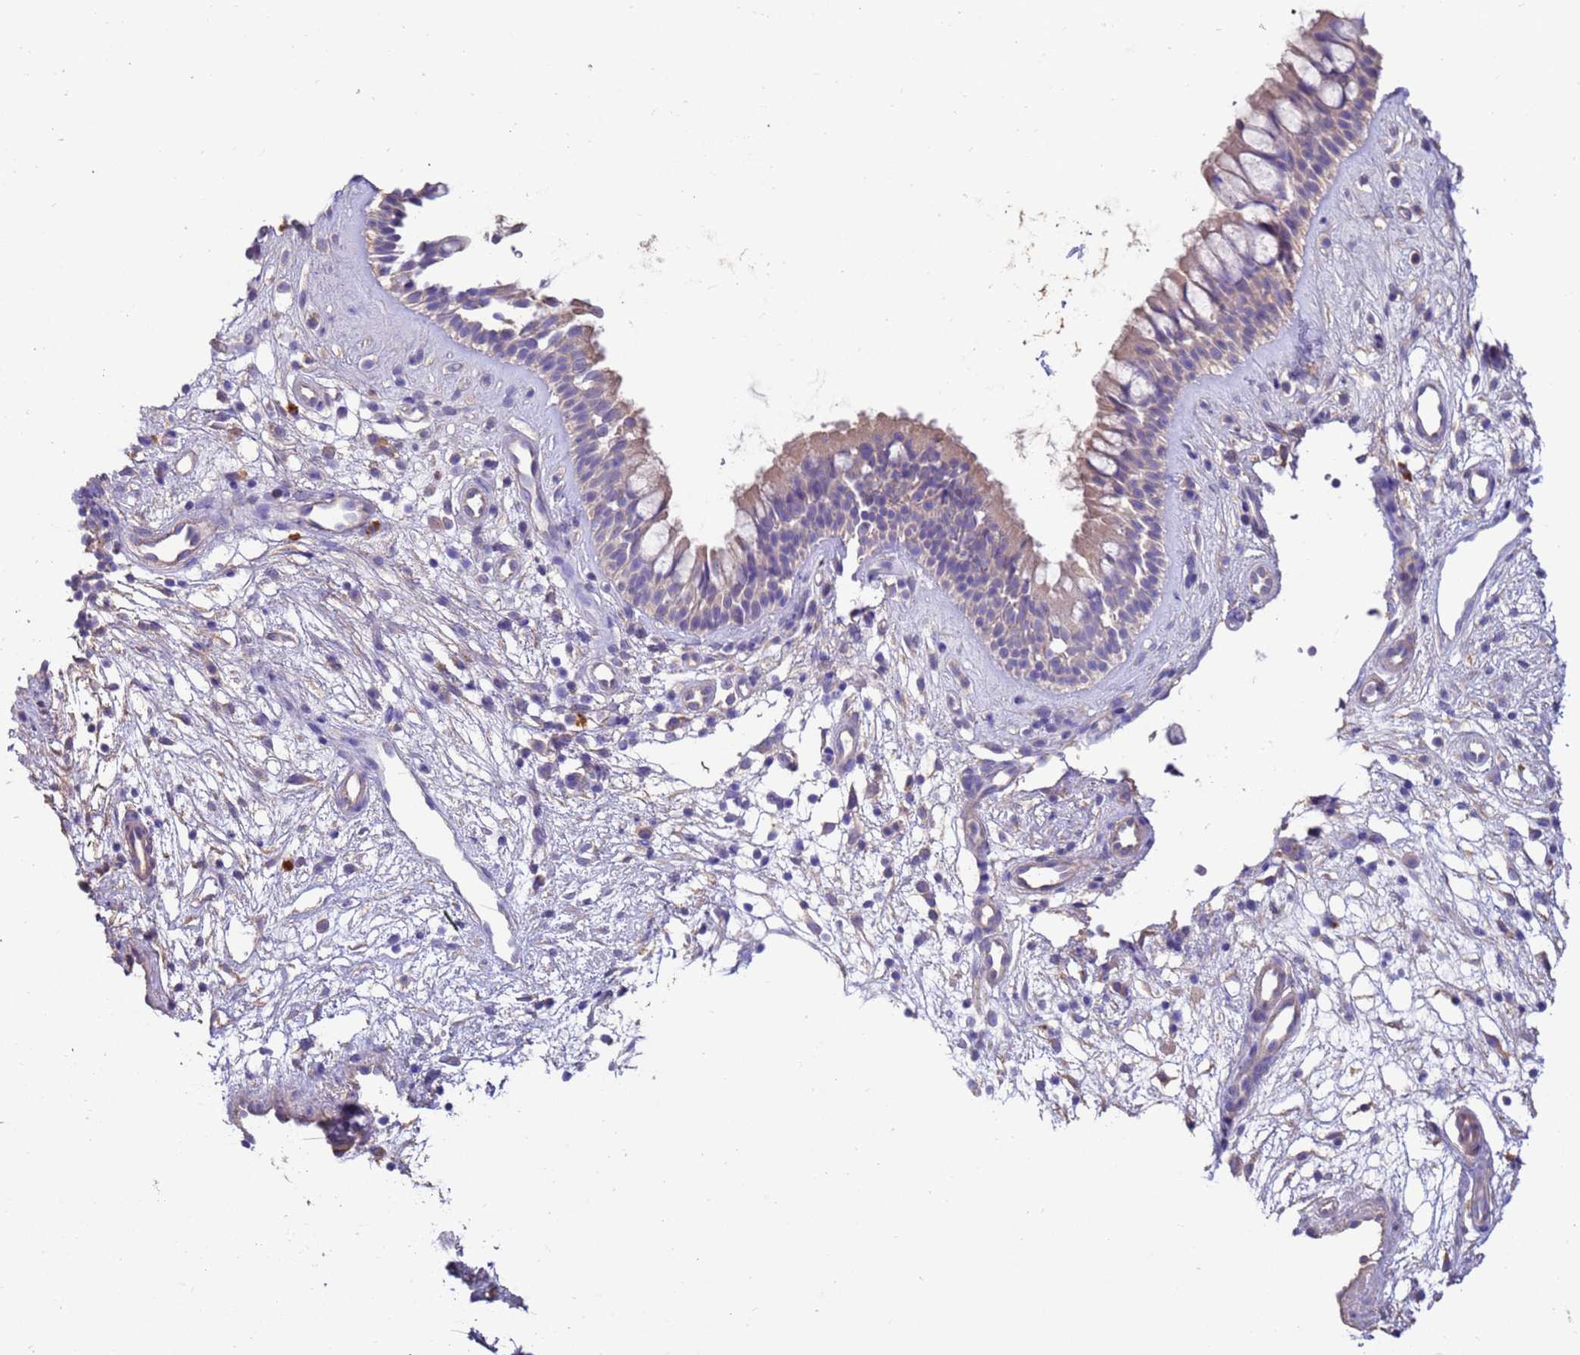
{"staining": {"intensity": "weak", "quantity": "25%-75%", "location": "cytoplasmic/membranous"}, "tissue": "nasopharynx", "cell_type": "Respiratory epithelial cells", "image_type": "normal", "snomed": [{"axis": "morphology", "description": "Normal tissue, NOS"}, {"axis": "topography", "description": "Nasopharynx"}], "caption": "An IHC micrograph of benign tissue is shown. Protein staining in brown shows weak cytoplasmic/membranous positivity in nasopharynx within respiratory epithelial cells. (DAB (3,3'-diaminobenzidine) IHC, brown staining for protein, blue staining for nuclei).", "gene": "SRL", "patient": {"sex": "male", "age": 32}}